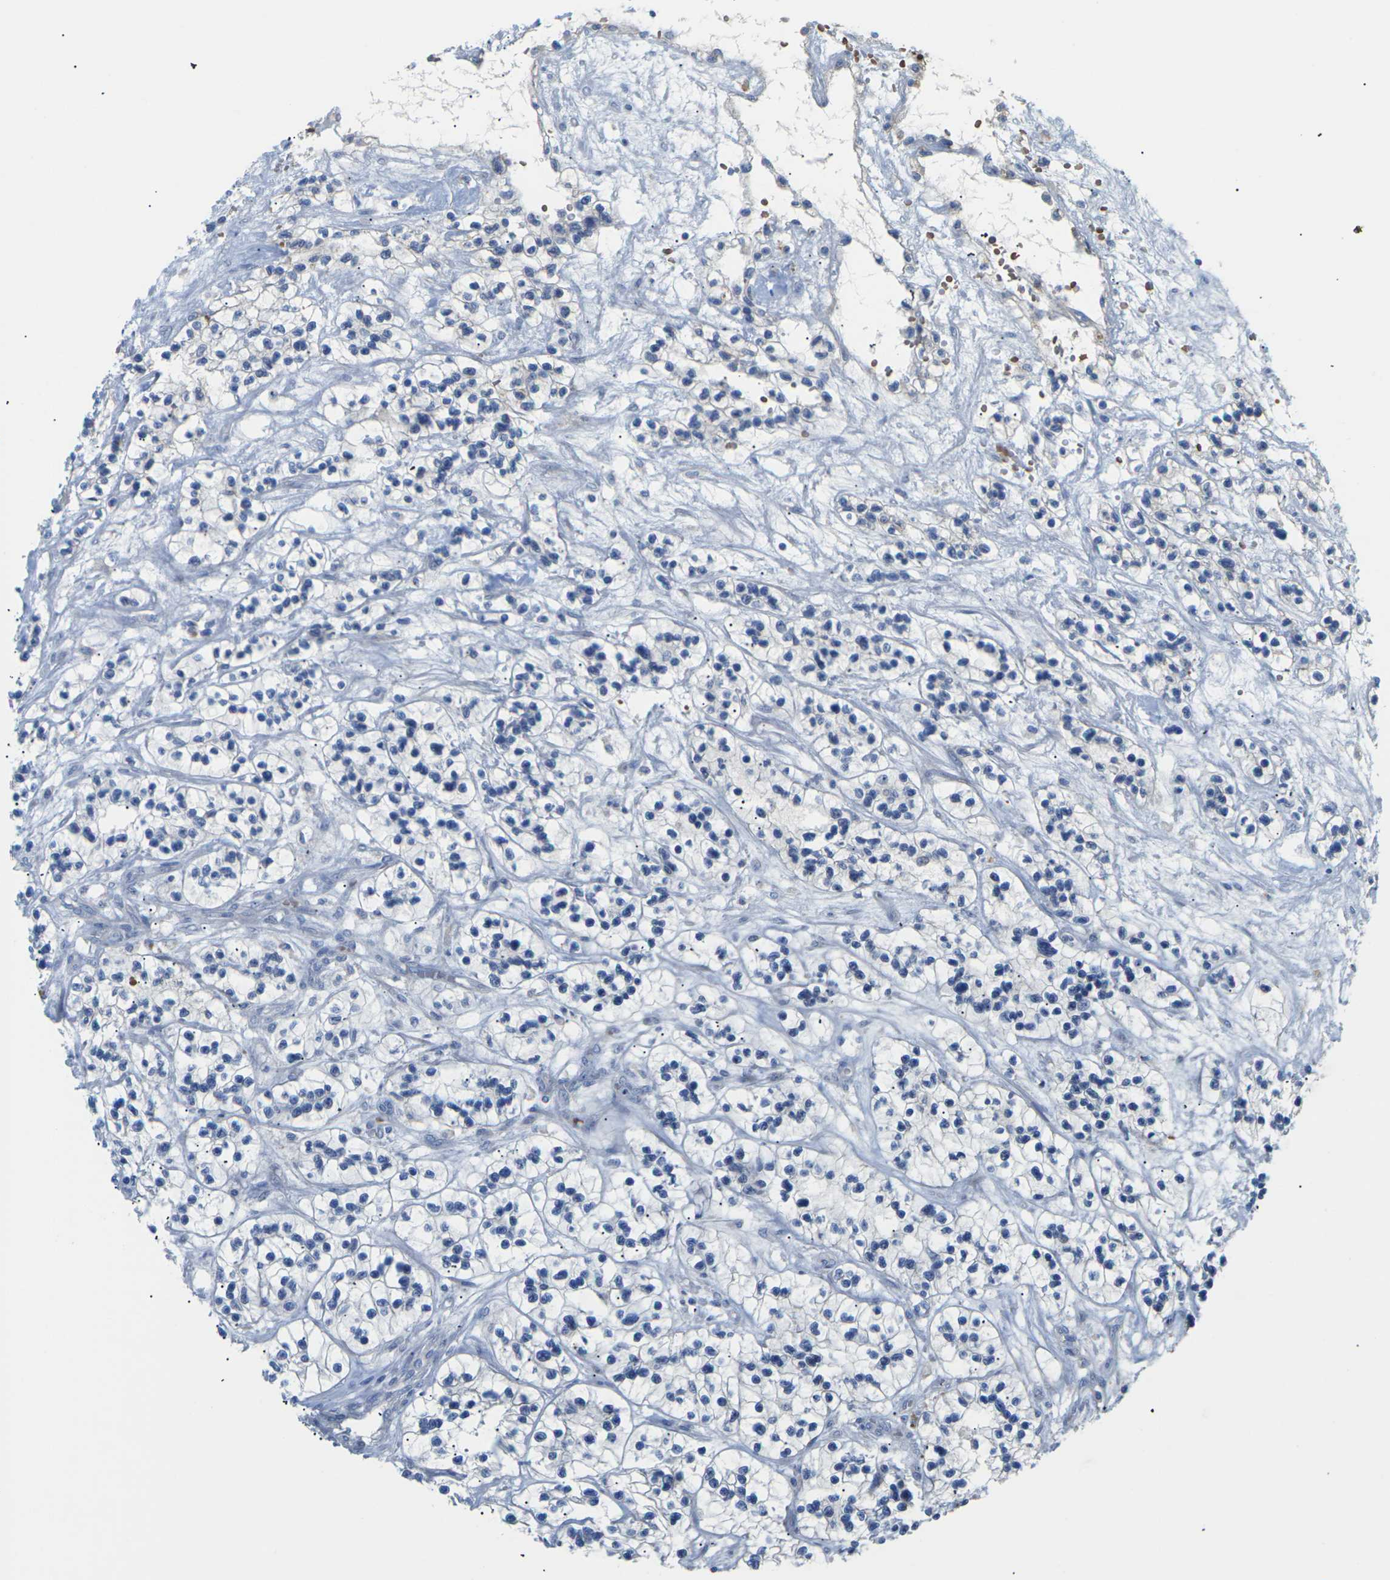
{"staining": {"intensity": "negative", "quantity": "none", "location": "none"}, "tissue": "renal cancer", "cell_type": "Tumor cells", "image_type": "cancer", "snomed": [{"axis": "morphology", "description": "Adenocarcinoma, NOS"}, {"axis": "topography", "description": "Kidney"}], "caption": "Human renal cancer (adenocarcinoma) stained for a protein using IHC demonstrates no expression in tumor cells.", "gene": "TMCO4", "patient": {"sex": "female", "age": 57}}